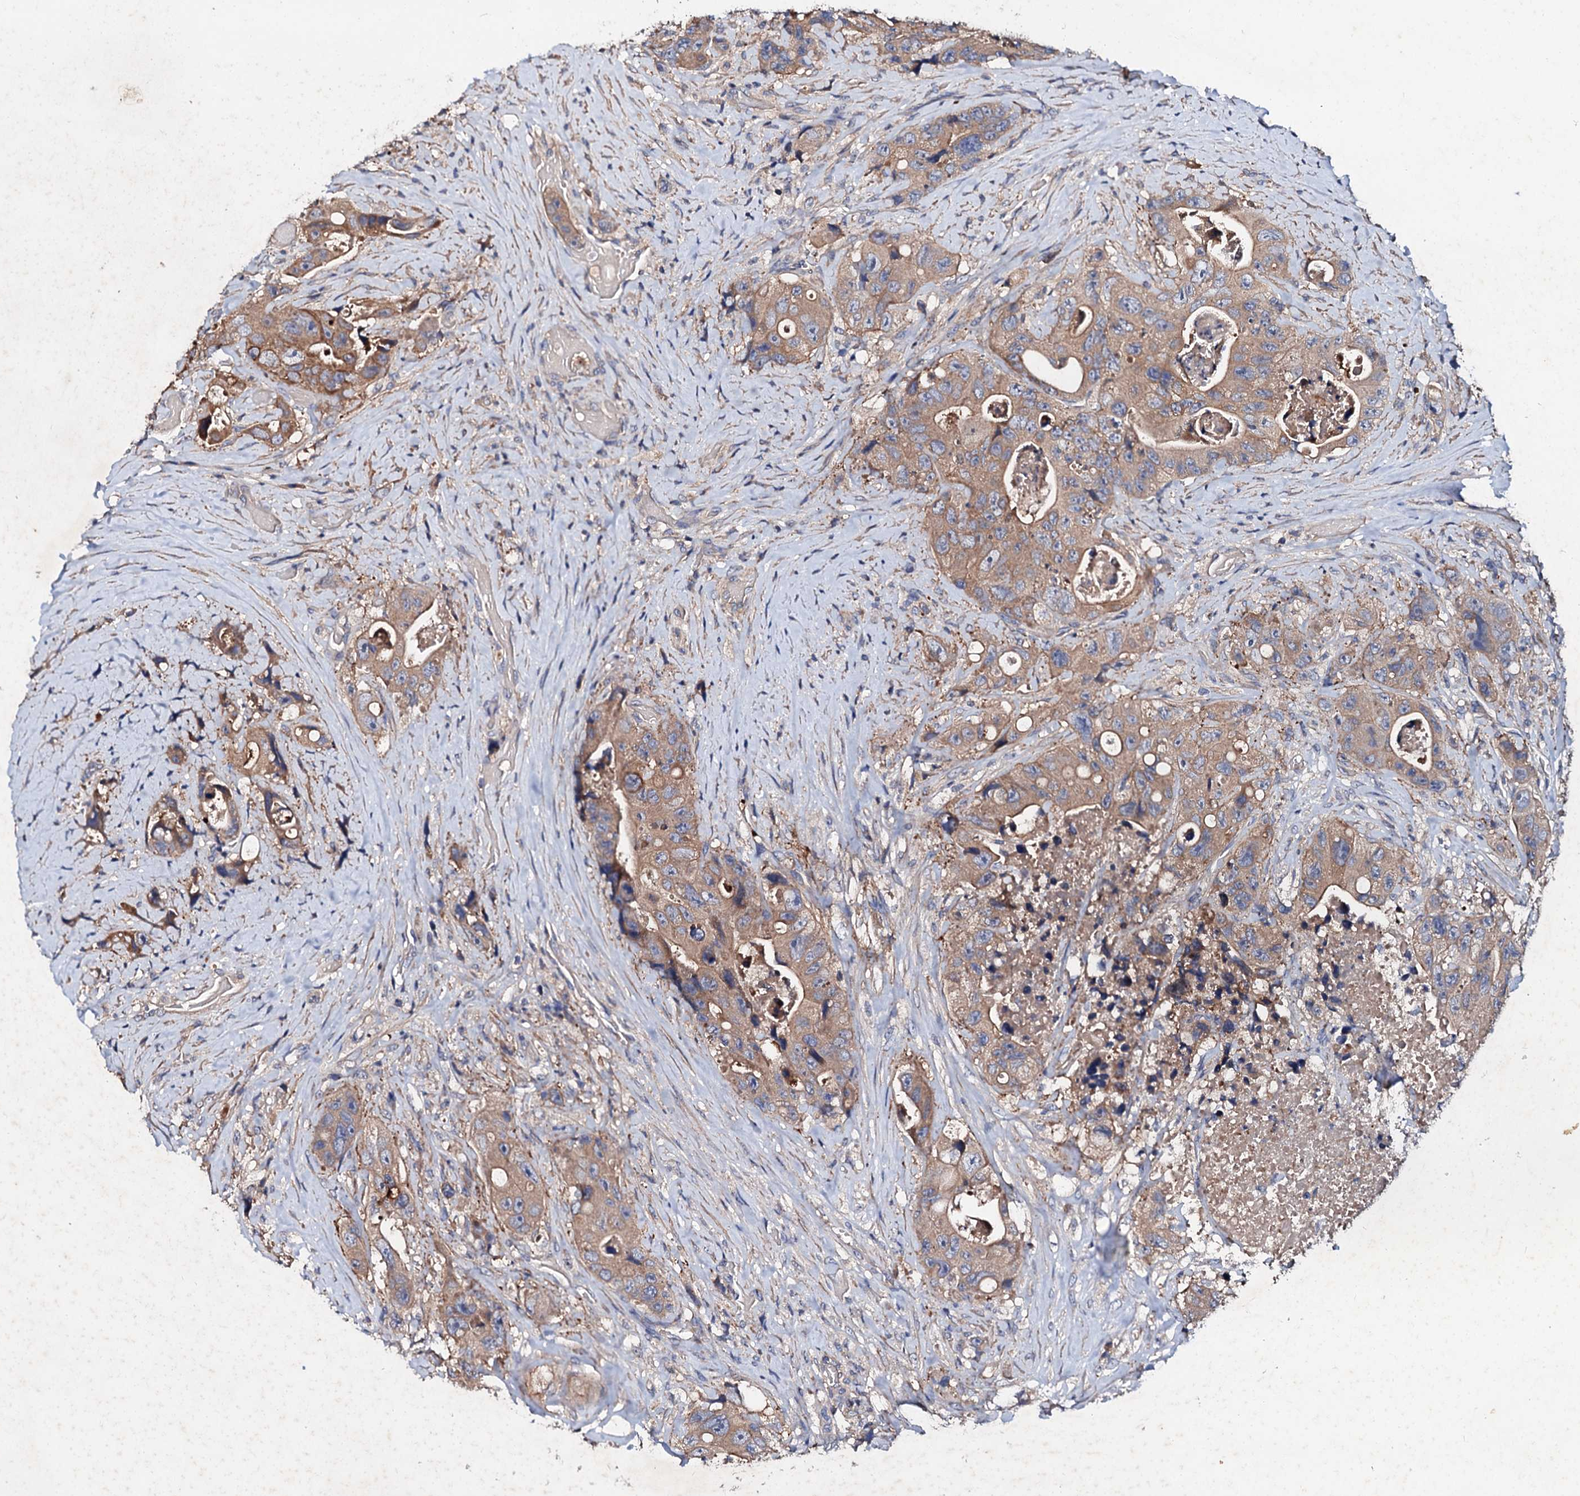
{"staining": {"intensity": "moderate", "quantity": ">75%", "location": "cytoplasmic/membranous"}, "tissue": "colorectal cancer", "cell_type": "Tumor cells", "image_type": "cancer", "snomed": [{"axis": "morphology", "description": "Adenocarcinoma, NOS"}, {"axis": "topography", "description": "Colon"}], "caption": "Colorectal adenocarcinoma stained for a protein (brown) exhibits moderate cytoplasmic/membranous positive expression in approximately >75% of tumor cells.", "gene": "FIBIN", "patient": {"sex": "female", "age": 46}}